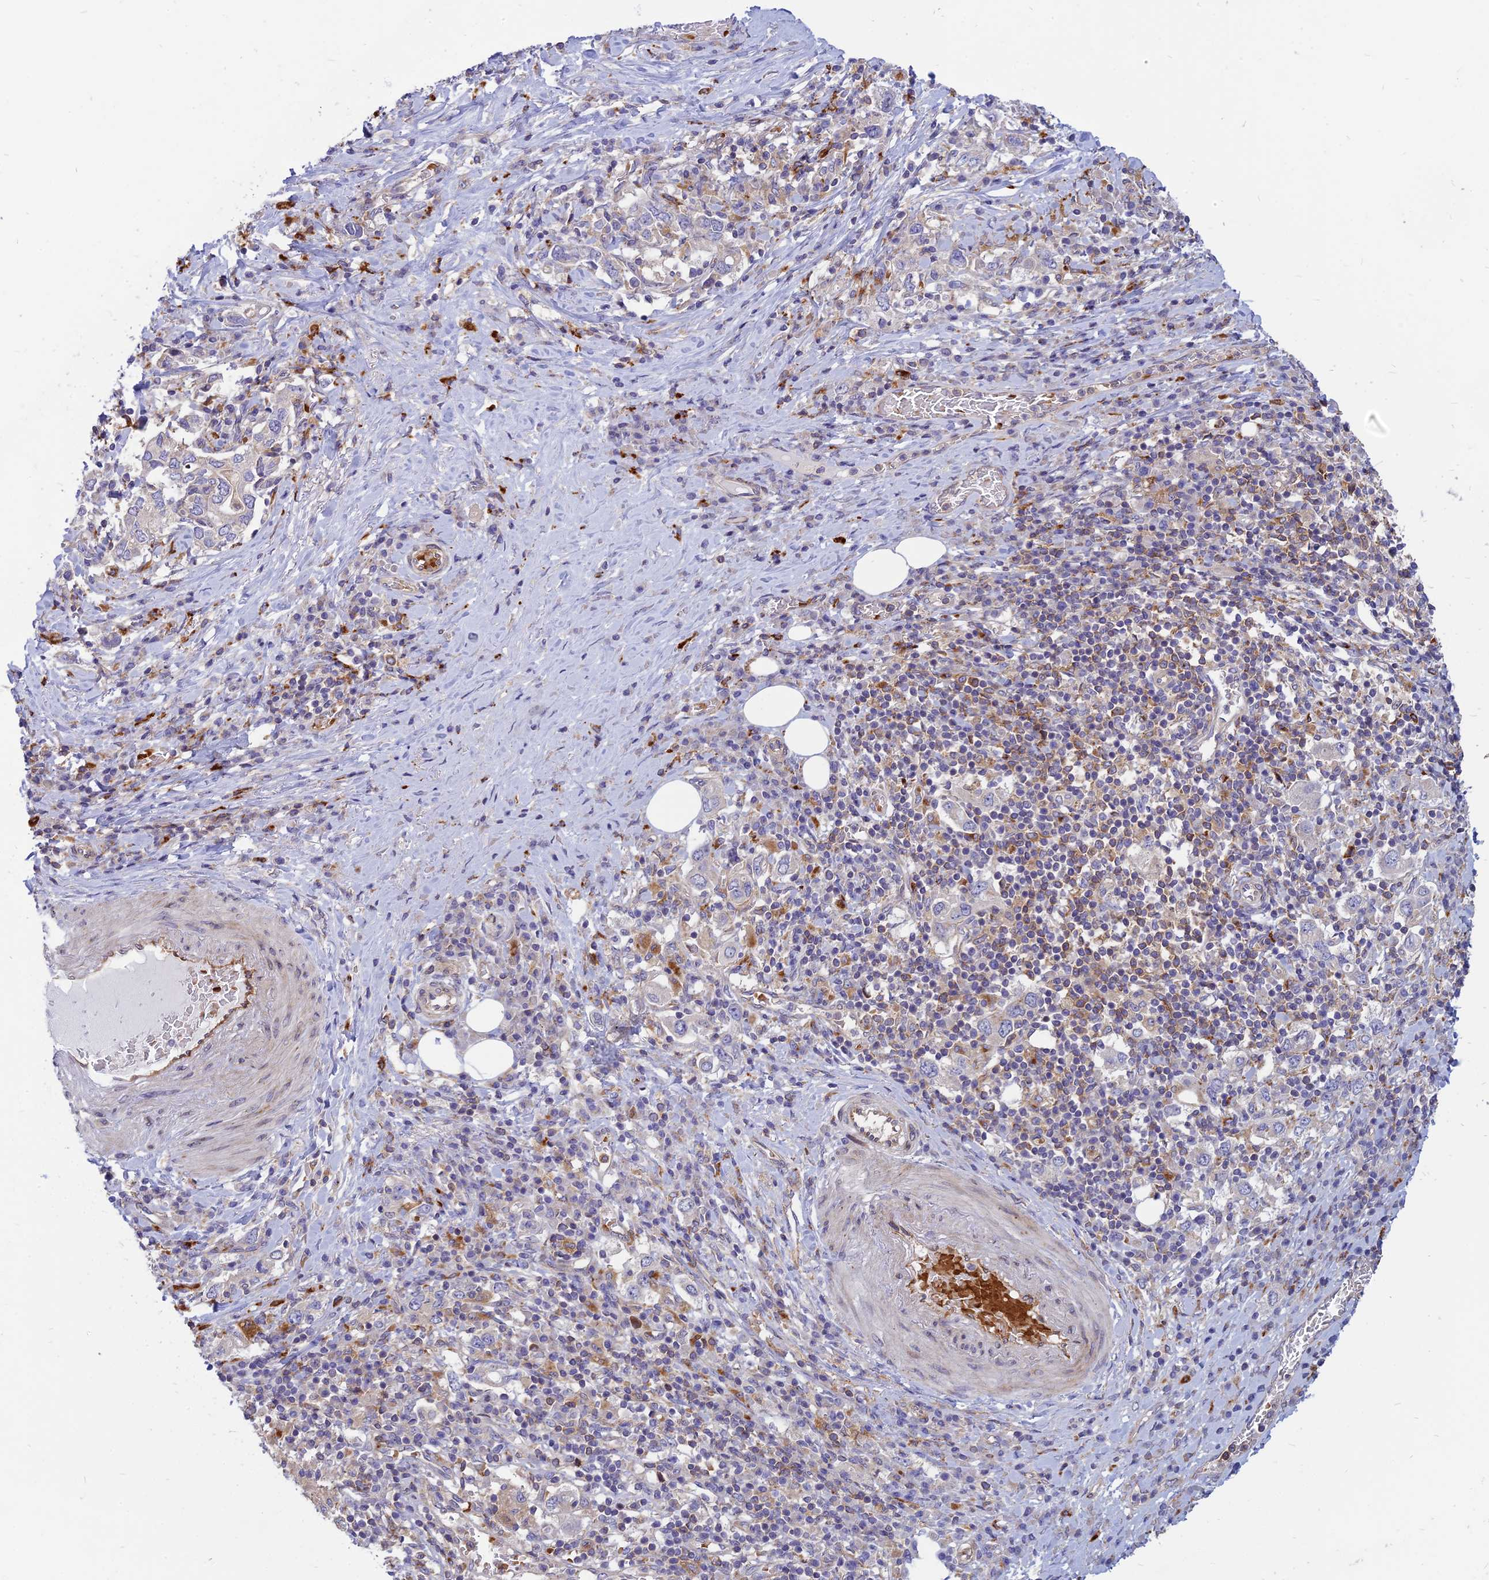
{"staining": {"intensity": "negative", "quantity": "none", "location": "none"}, "tissue": "stomach cancer", "cell_type": "Tumor cells", "image_type": "cancer", "snomed": [{"axis": "morphology", "description": "Adenocarcinoma, NOS"}, {"axis": "topography", "description": "Stomach, upper"}, {"axis": "topography", "description": "Stomach"}], "caption": "The immunohistochemistry (IHC) photomicrograph has no significant positivity in tumor cells of stomach cancer tissue.", "gene": "PHKA2", "patient": {"sex": "male", "age": 62}}